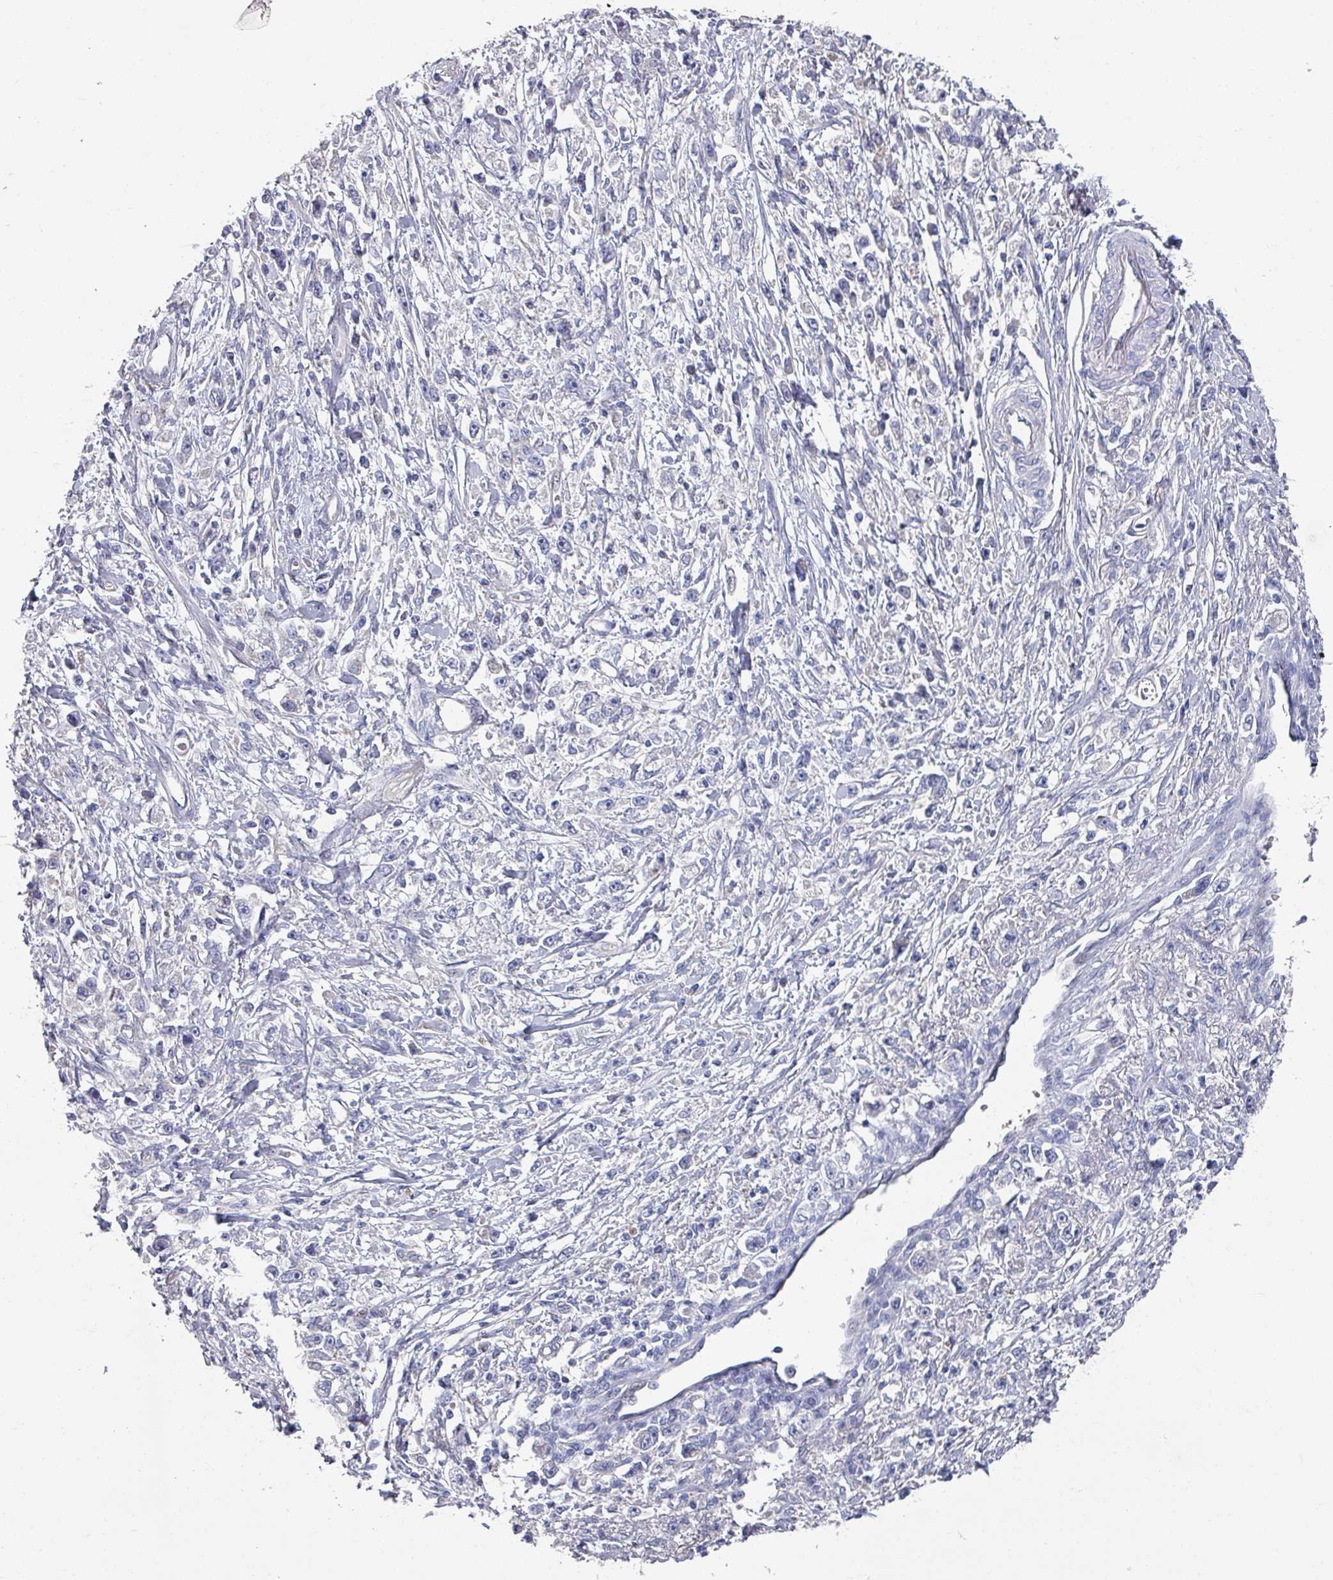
{"staining": {"intensity": "negative", "quantity": "none", "location": "none"}, "tissue": "stomach cancer", "cell_type": "Tumor cells", "image_type": "cancer", "snomed": [{"axis": "morphology", "description": "Adenocarcinoma, NOS"}, {"axis": "topography", "description": "Stomach"}], "caption": "Human adenocarcinoma (stomach) stained for a protein using immunohistochemistry exhibits no positivity in tumor cells.", "gene": "EFL1", "patient": {"sex": "female", "age": 59}}